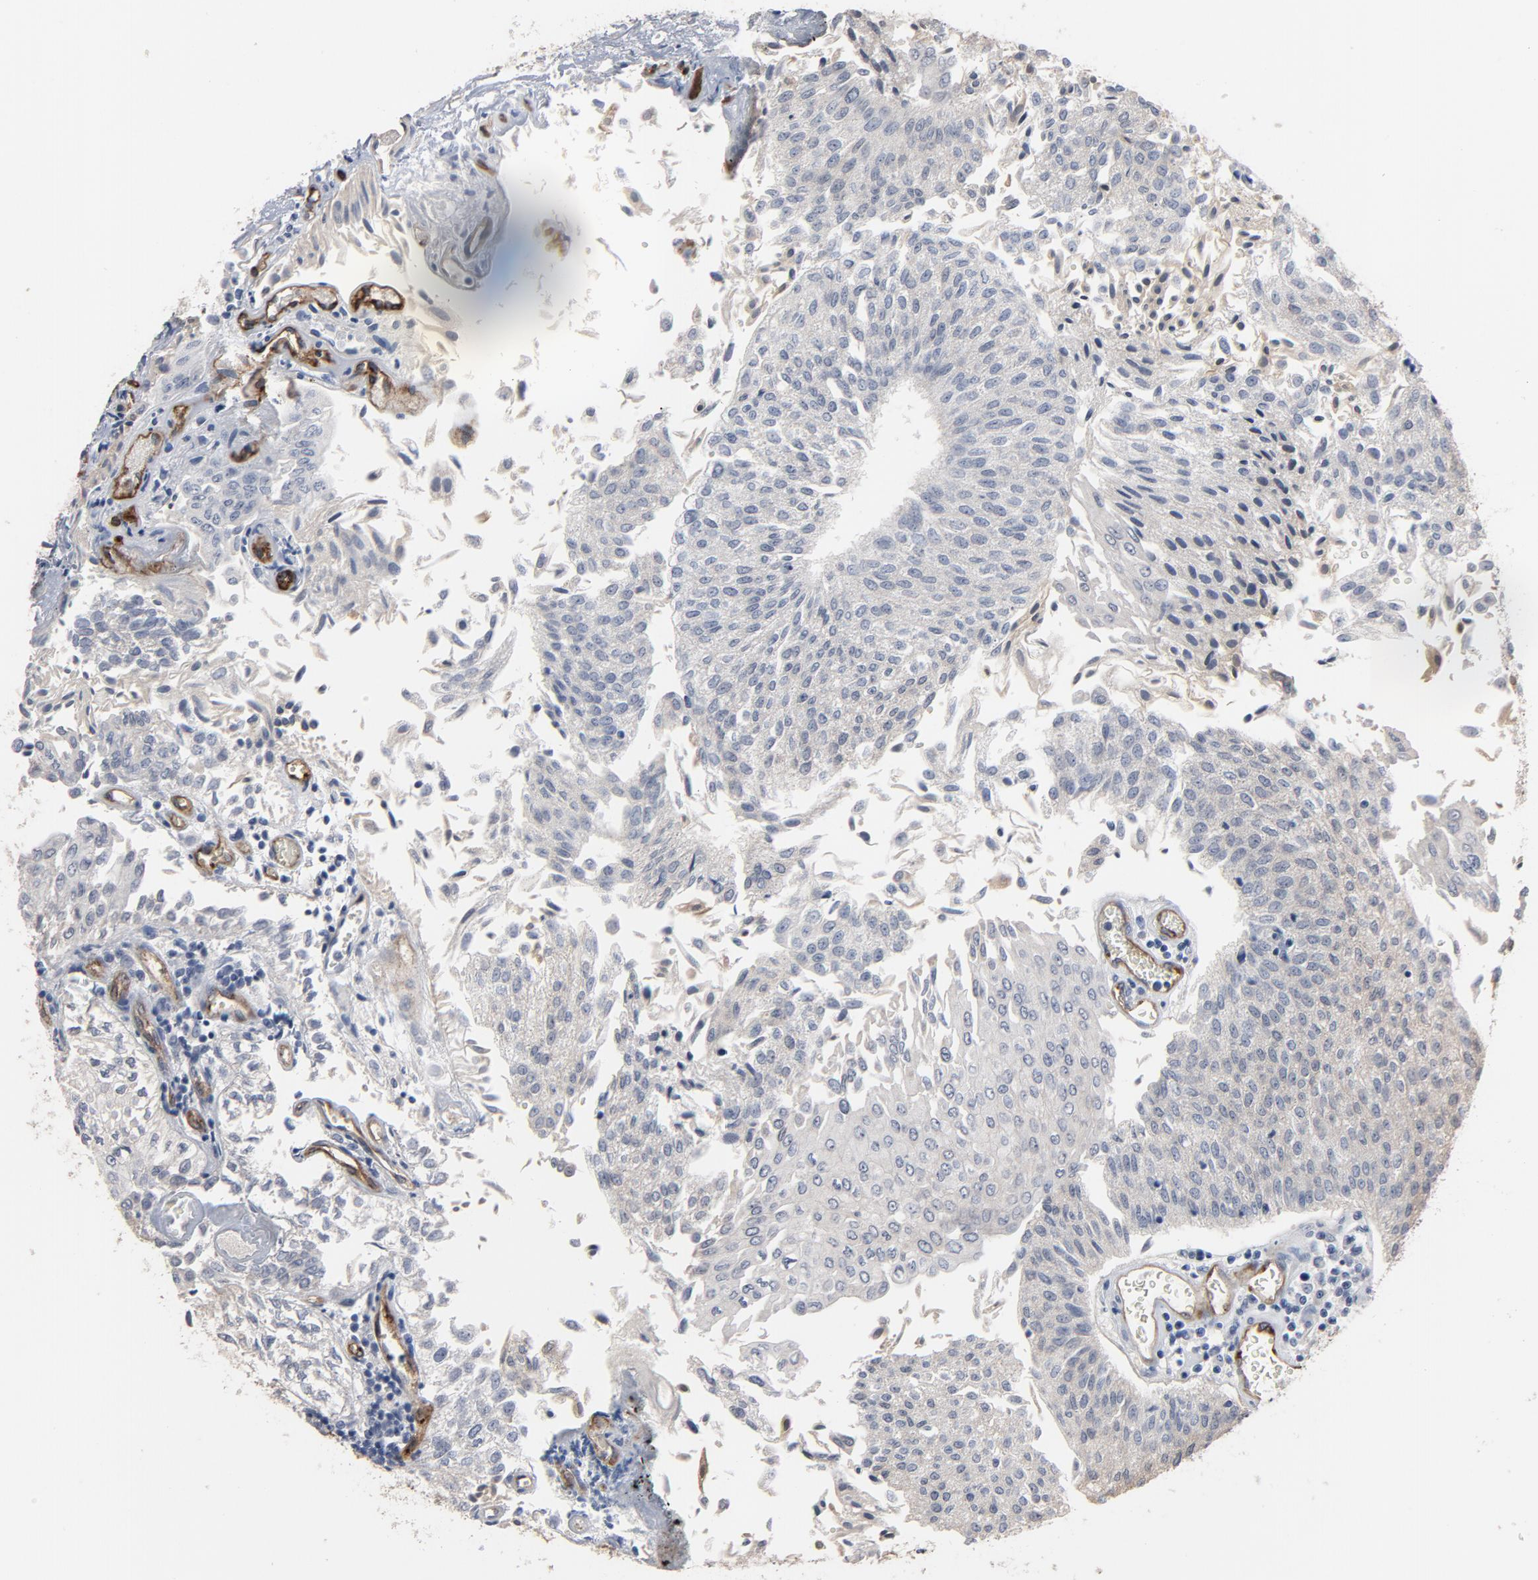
{"staining": {"intensity": "negative", "quantity": "none", "location": "none"}, "tissue": "urothelial cancer", "cell_type": "Tumor cells", "image_type": "cancer", "snomed": [{"axis": "morphology", "description": "Urothelial carcinoma, Low grade"}, {"axis": "topography", "description": "Urinary bladder"}], "caption": "High power microscopy image of an immunohistochemistry photomicrograph of urothelial cancer, revealing no significant staining in tumor cells. (DAB (3,3'-diaminobenzidine) IHC, high magnification).", "gene": "KDR", "patient": {"sex": "male", "age": 86}}